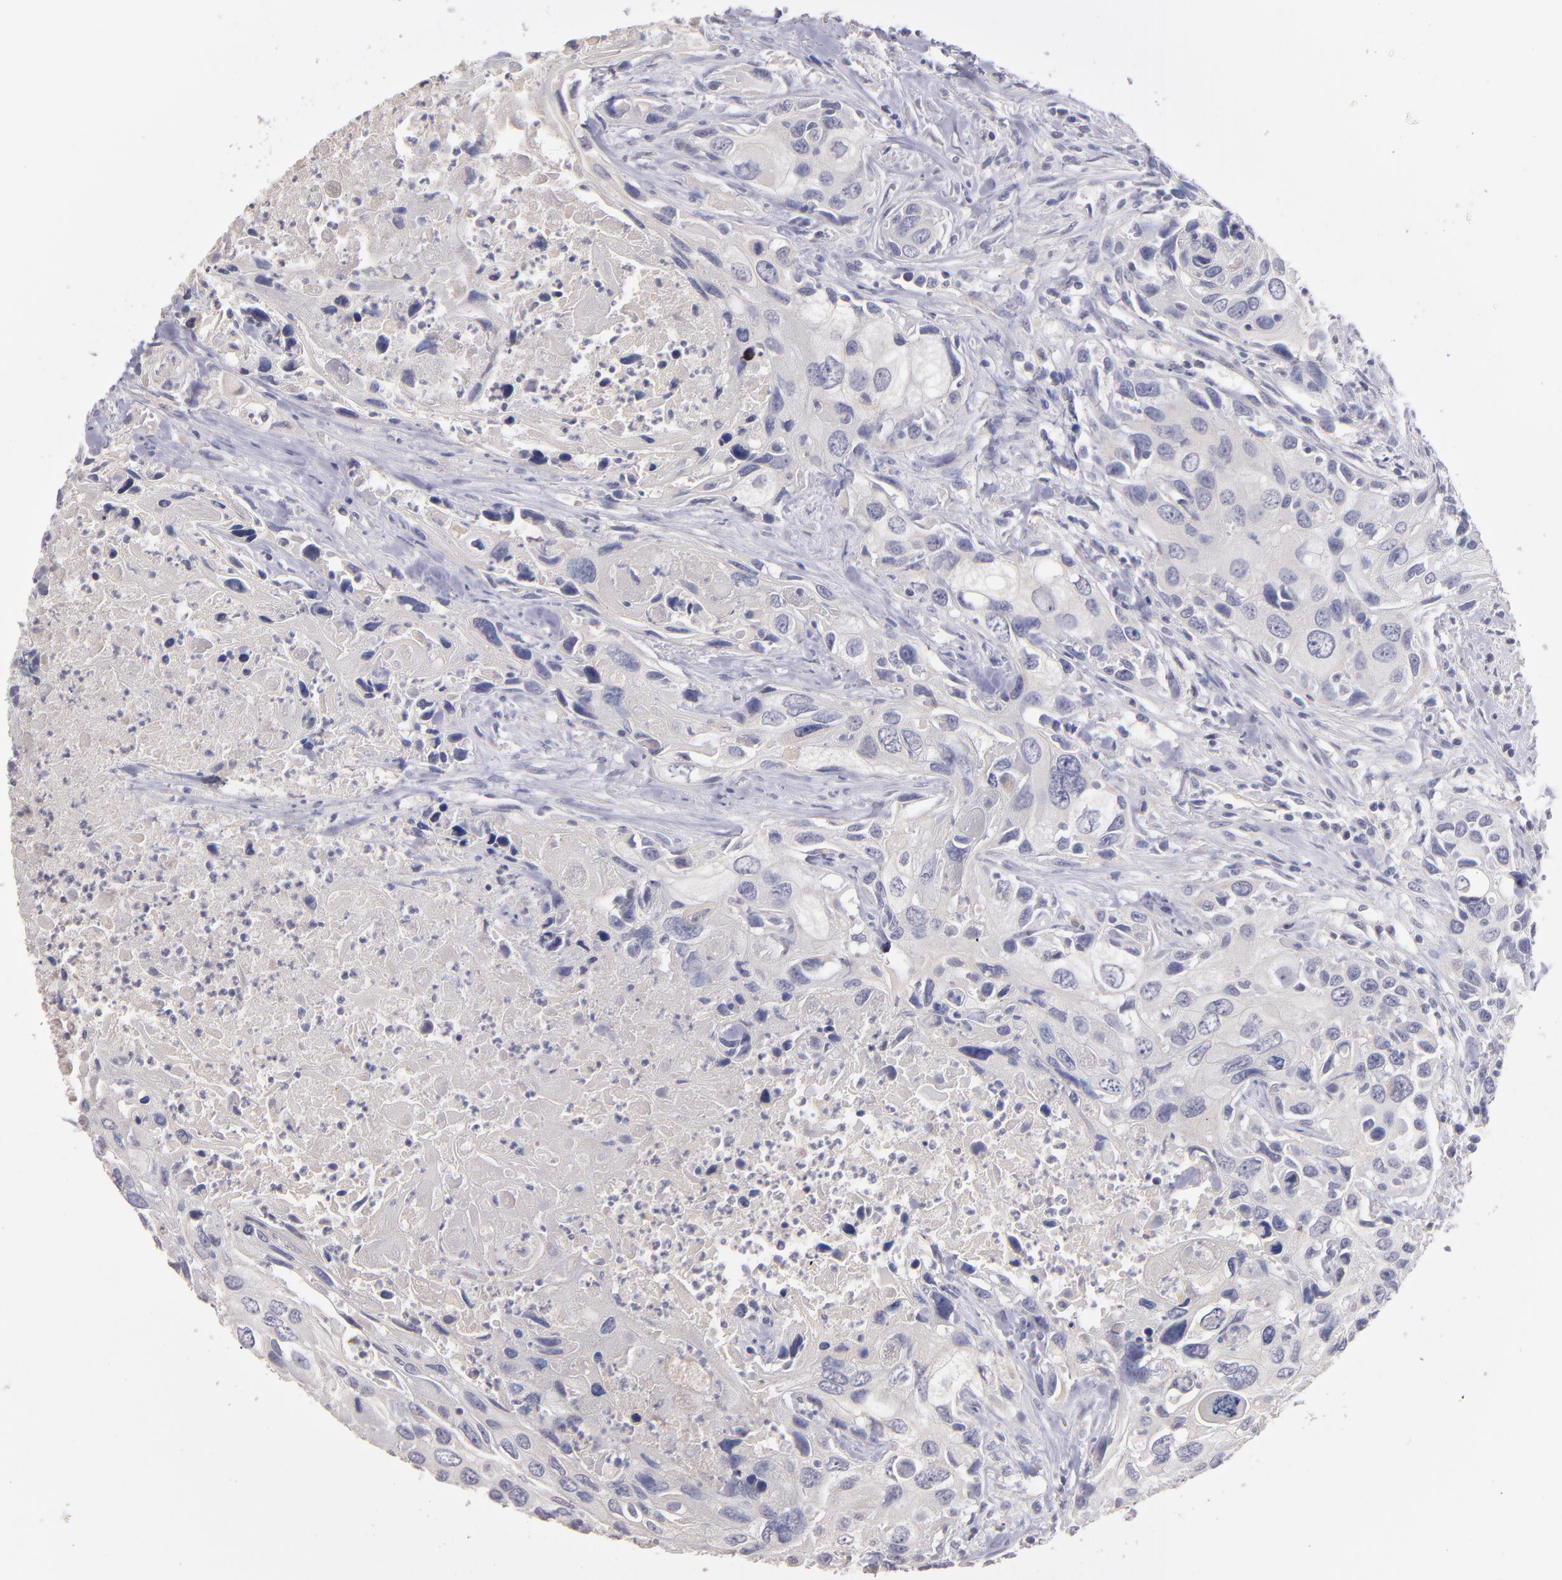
{"staining": {"intensity": "negative", "quantity": "none", "location": "none"}, "tissue": "urothelial cancer", "cell_type": "Tumor cells", "image_type": "cancer", "snomed": [{"axis": "morphology", "description": "Urothelial carcinoma, High grade"}, {"axis": "topography", "description": "Urinary bladder"}], "caption": "A histopathology image of high-grade urothelial carcinoma stained for a protein demonstrates no brown staining in tumor cells.", "gene": "GNAZ", "patient": {"sex": "male", "age": 71}}